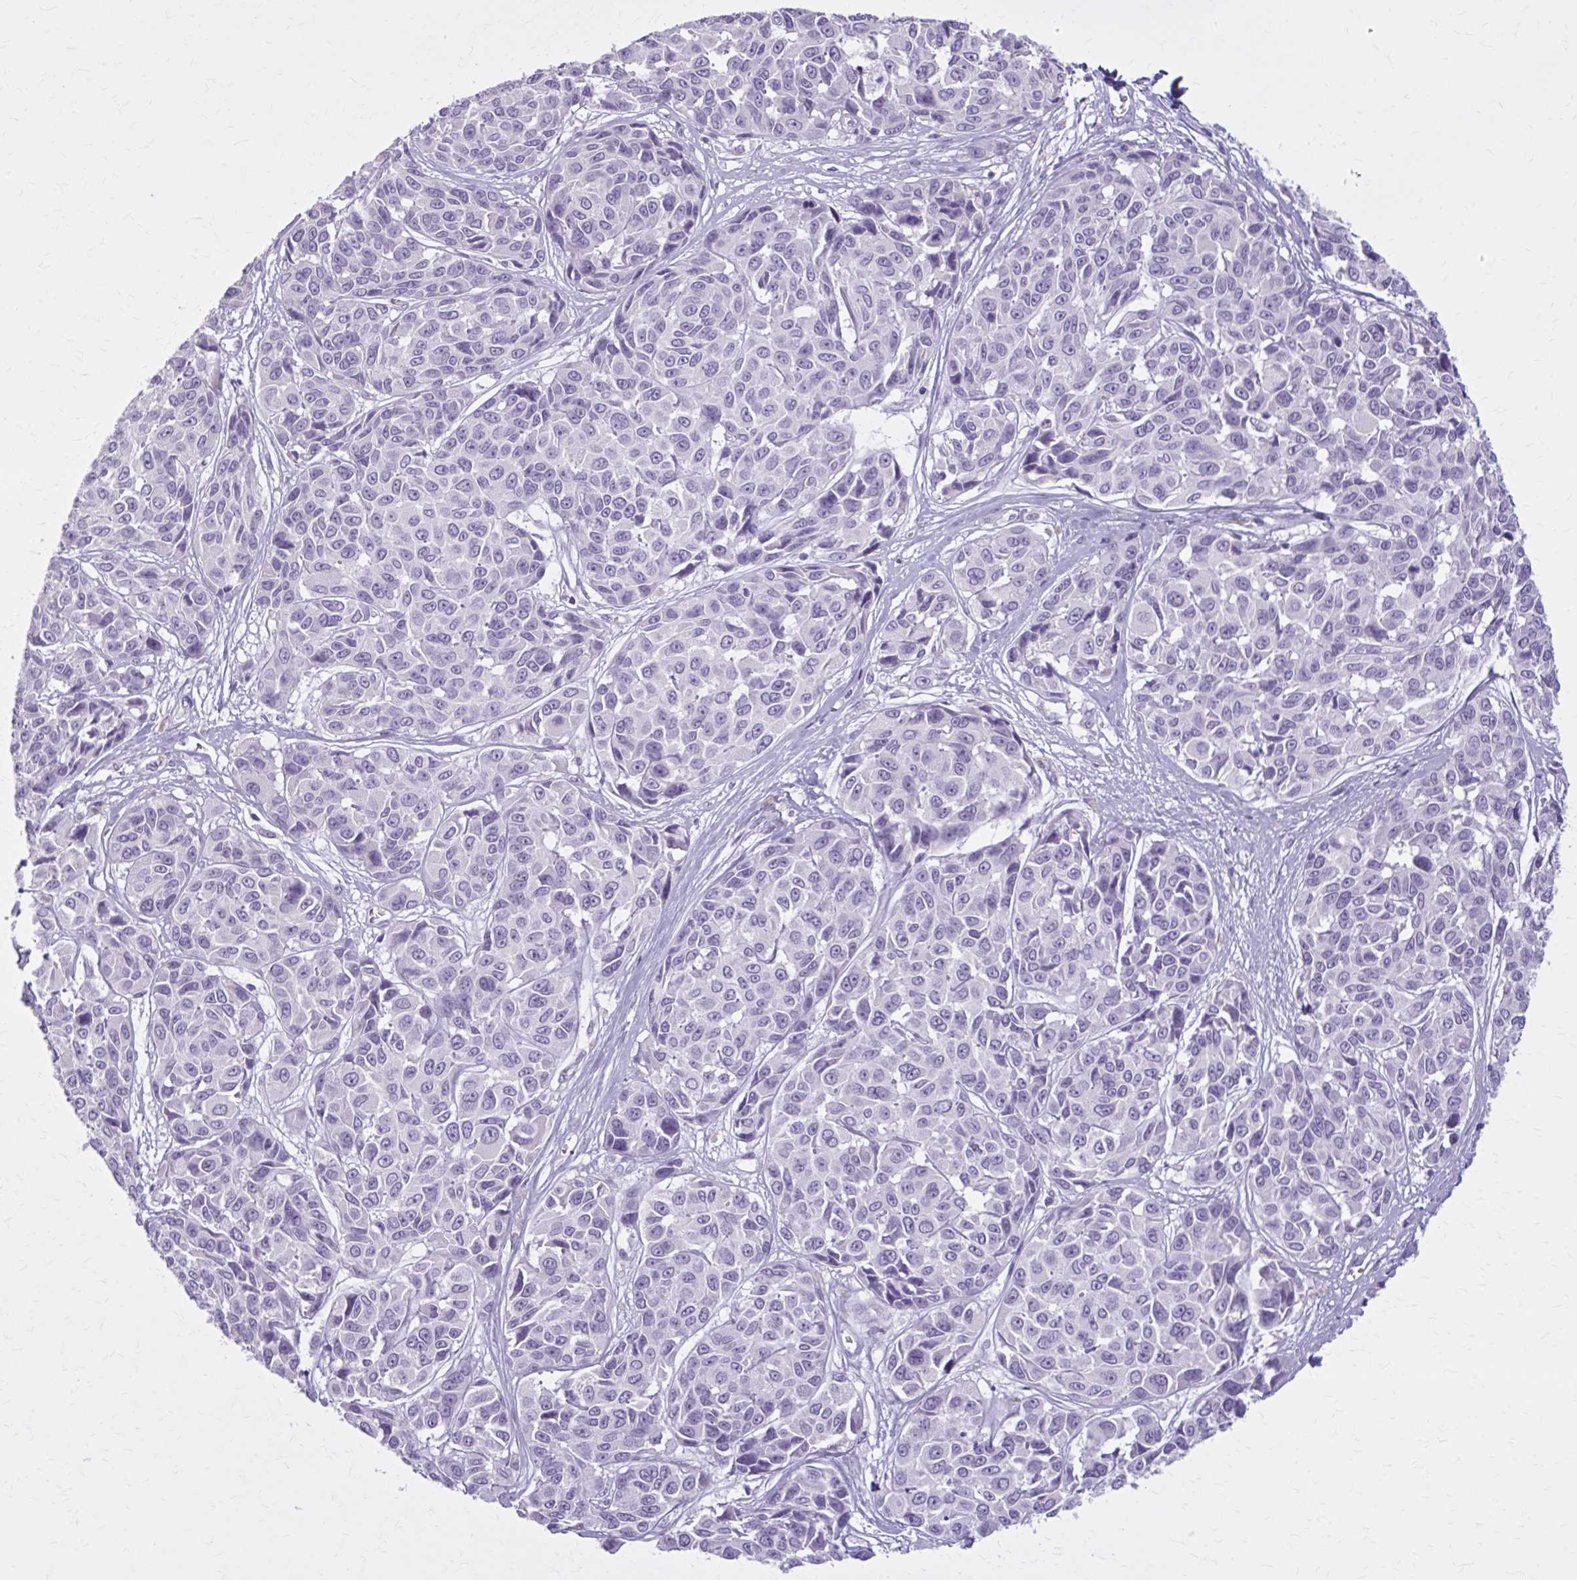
{"staining": {"intensity": "negative", "quantity": "none", "location": "none"}, "tissue": "melanoma", "cell_type": "Tumor cells", "image_type": "cancer", "snomed": [{"axis": "morphology", "description": "Malignant melanoma, NOS"}, {"axis": "topography", "description": "Skin"}], "caption": "Immunohistochemistry of human melanoma reveals no positivity in tumor cells. The staining was performed using DAB (3,3'-diaminobenzidine) to visualize the protein expression in brown, while the nuclei were stained in blue with hematoxylin (Magnification: 20x).", "gene": "OR4B1", "patient": {"sex": "female", "age": 66}}